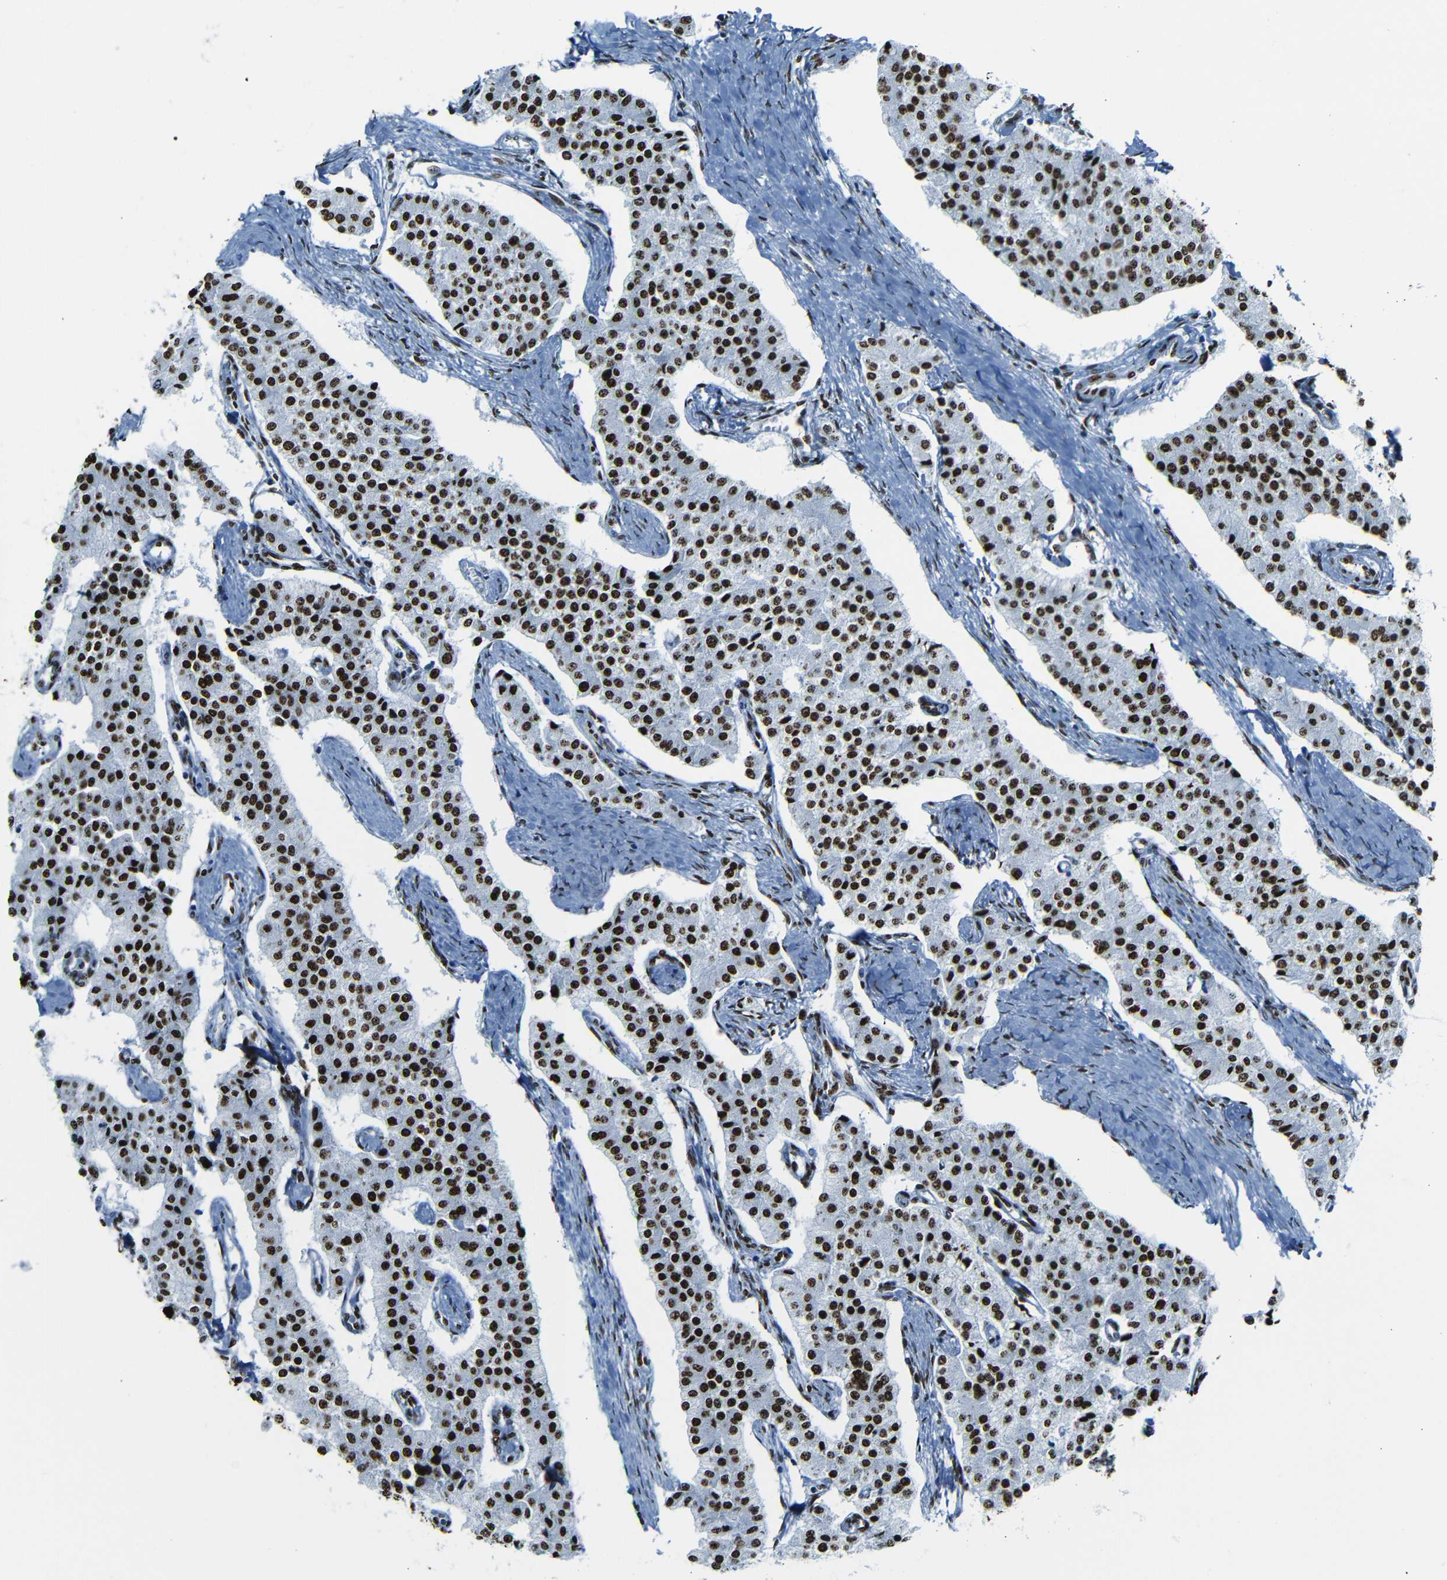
{"staining": {"intensity": "strong", "quantity": ">75%", "location": "nuclear"}, "tissue": "carcinoid", "cell_type": "Tumor cells", "image_type": "cancer", "snomed": [{"axis": "morphology", "description": "Carcinoid, malignant, NOS"}, {"axis": "topography", "description": "Colon"}], "caption": "A photomicrograph of malignant carcinoid stained for a protein demonstrates strong nuclear brown staining in tumor cells.", "gene": "NPIPB15", "patient": {"sex": "female", "age": 52}}